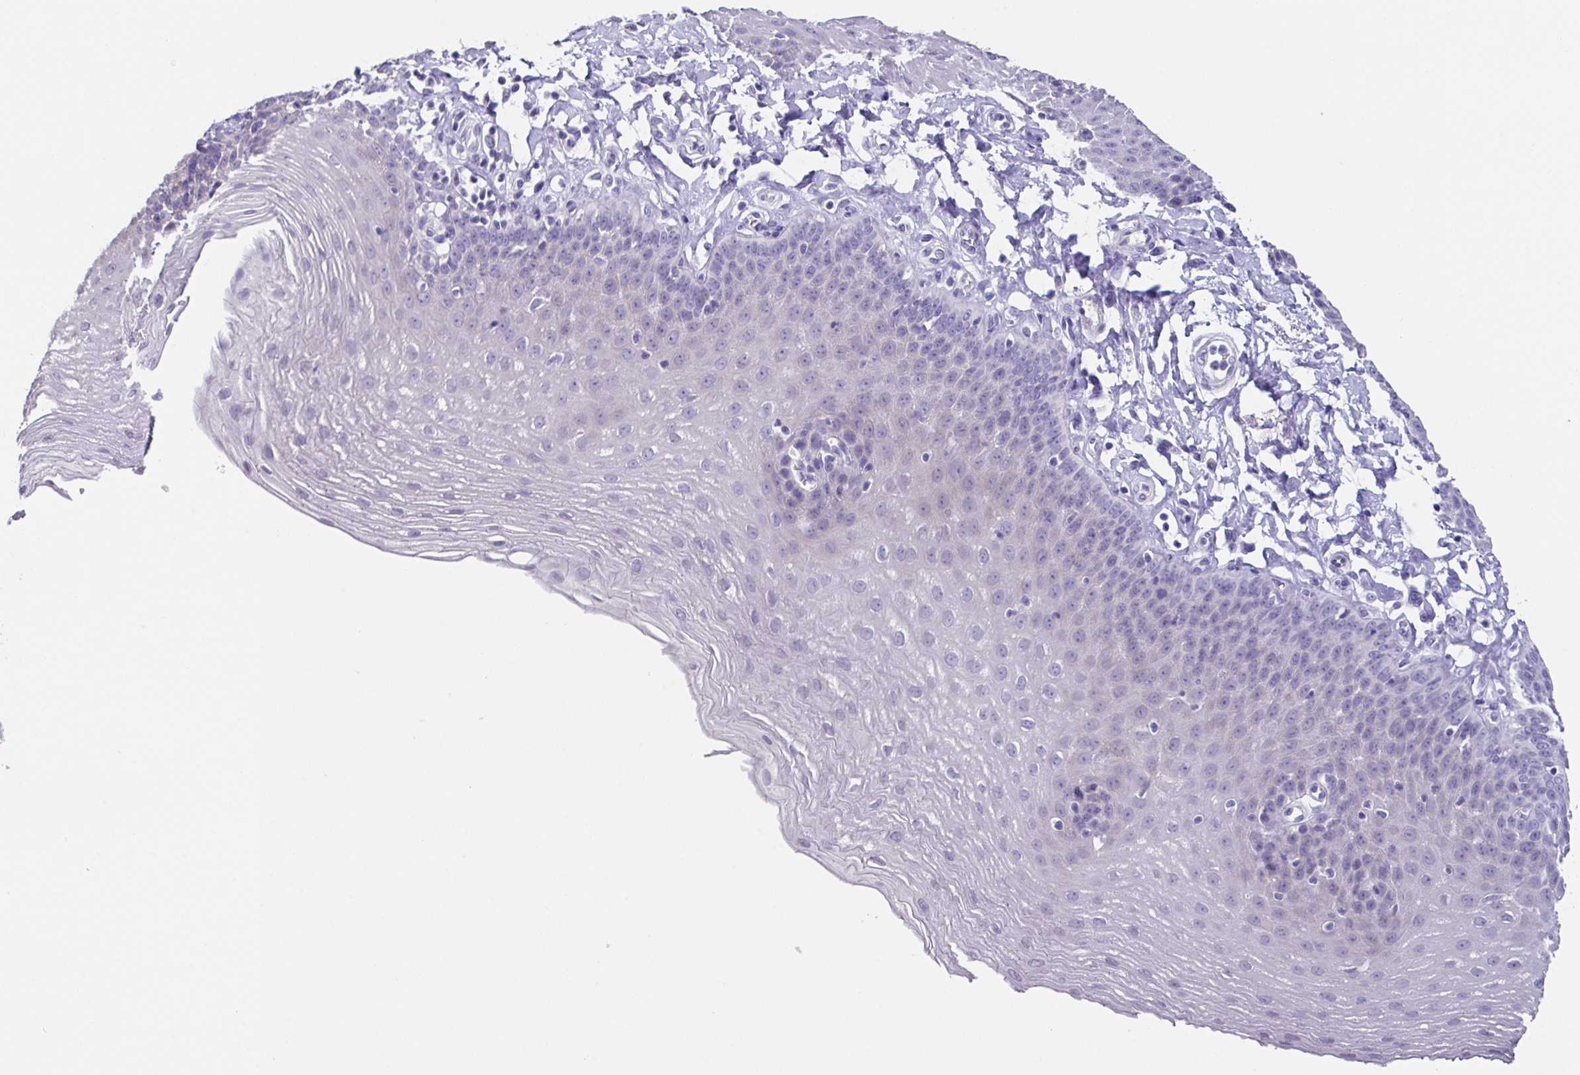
{"staining": {"intensity": "negative", "quantity": "none", "location": "none"}, "tissue": "esophagus", "cell_type": "Squamous epithelial cells", "image_type": "normal", "snomed": [{"axis": "morphology", "description": "Normal tissue, NOS"}, {"axis": "topography", "description": "Esophagus"}], "caption": "This is an IHC histopathology image of unremarkable human esophagus. There is no staining in squamous epithelial cells.", "gene": "RDH11", "patient": {"sex": "female", "age": 81}}